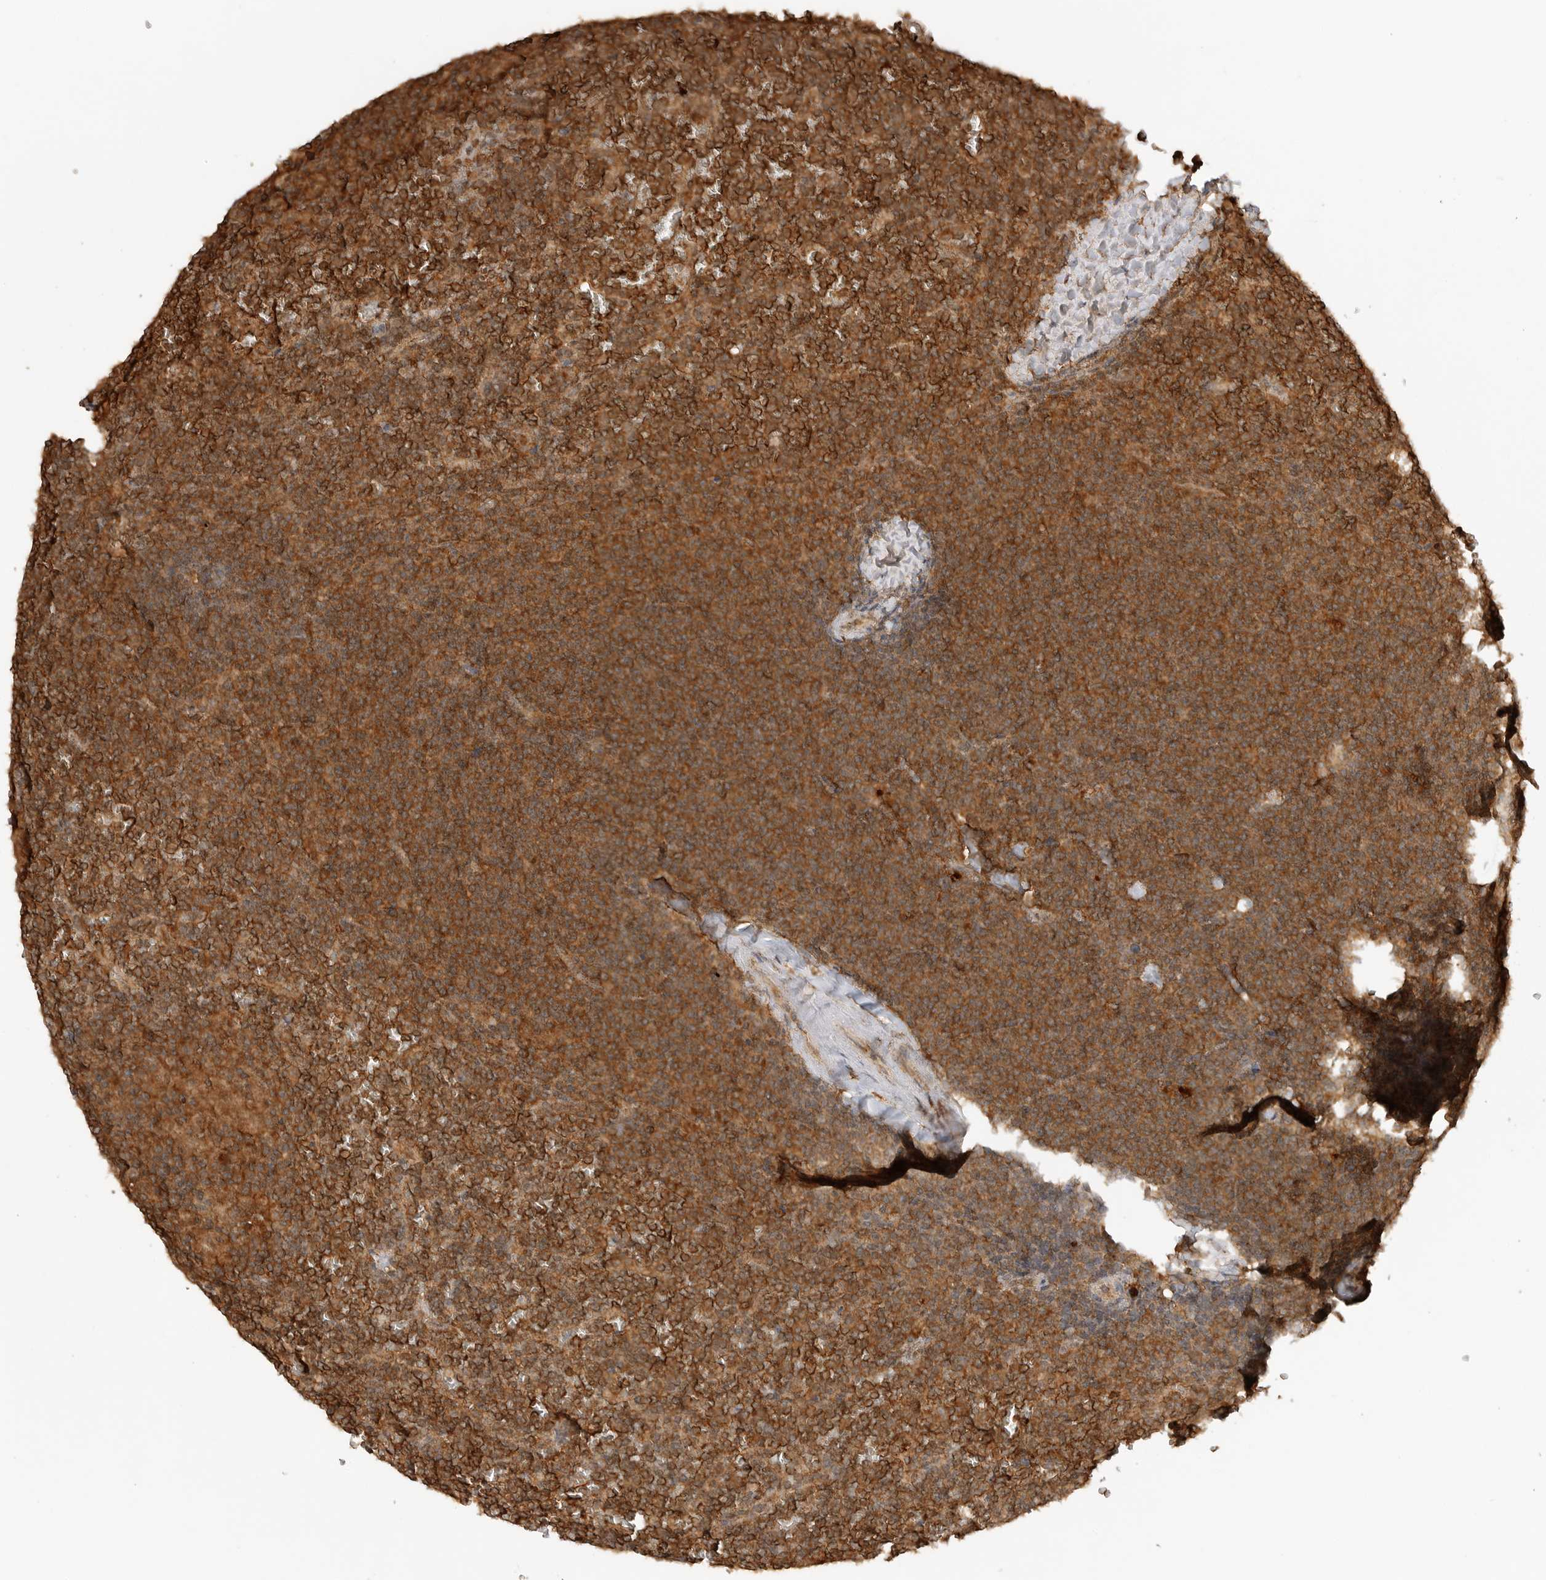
{"staining": {"intensity": "moderate", "quantity": ">75%", "location": "cytoplasmic/membranous,nuclear"}, "tissue": "lymphoma", "cell_type": "Tumor cells", "image_type": "cancer", "snomed": [{"axis": "morphology", "description": "Malignant lymphoma, non-Hodgkin's type, Low grade"}, {"axis": "topography", "description": "Spleen"}], "caption": "Tumor cells demonstrate medium levels of moderate cytoplasmic/membranous and nuclear positivity in approximately >75% of cells in human lymphoma.", "gene": "ICOSLG", "patient": {"sex": "female", "age": 19}}